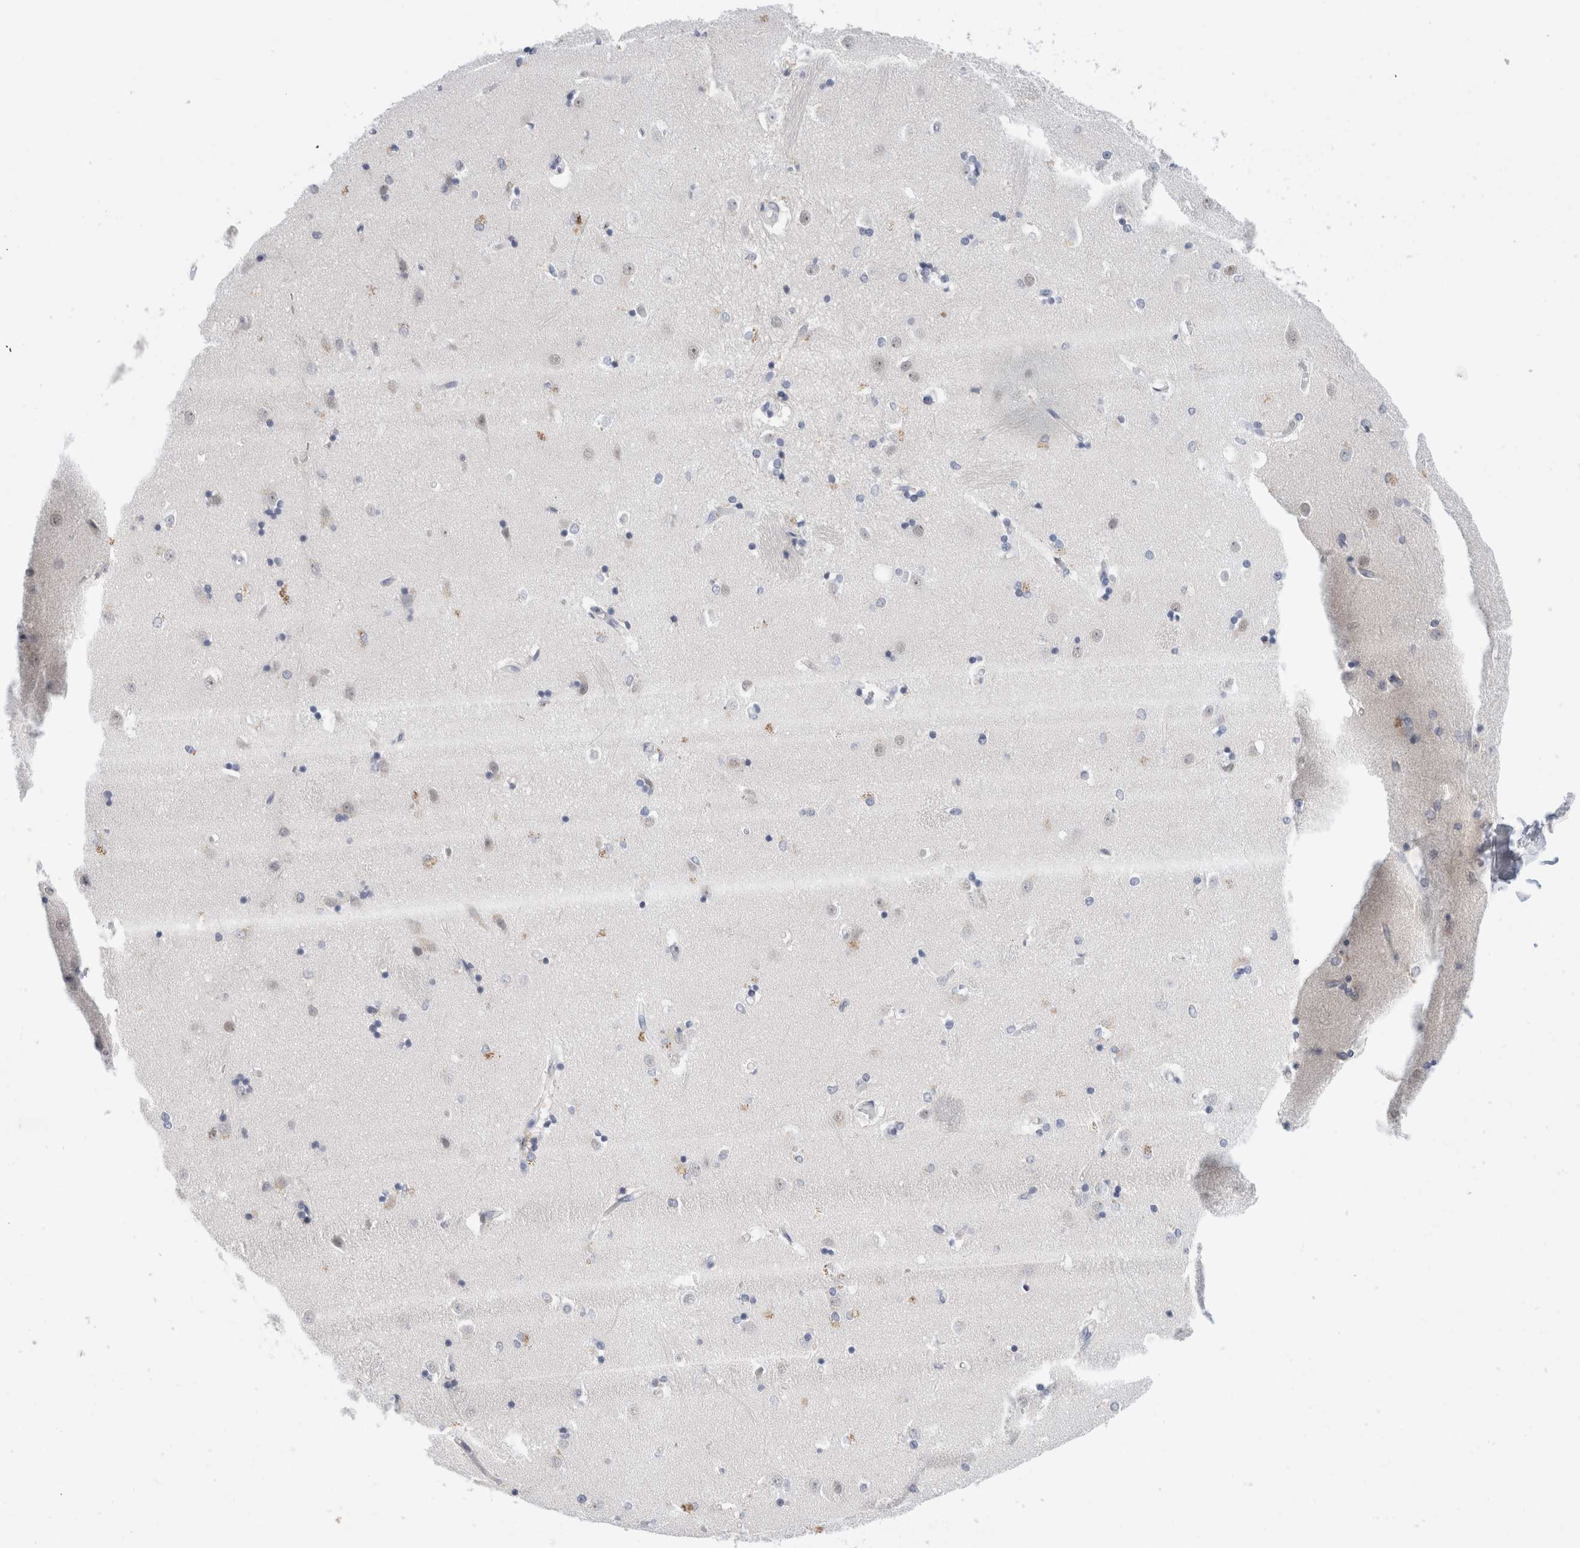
{"staining": {"intensity": "negative", "quantity": "none", "location": "none"}, "tissue": "caudate", "cell_type": "Glial cells", "image_type": "normal", "snomed": [{"axis": "morphology", "description": "Normal tissue, NOS"}, {"axis": "topography", "description": "Lateral ventricle wall"}], "caption": "IHC histopathology image of benign human caudate stained for a protein (brown), which demonstrates no staining in glial cells.", "gene": "KNL1", "patient": {"sex": "male", "age": 45}}